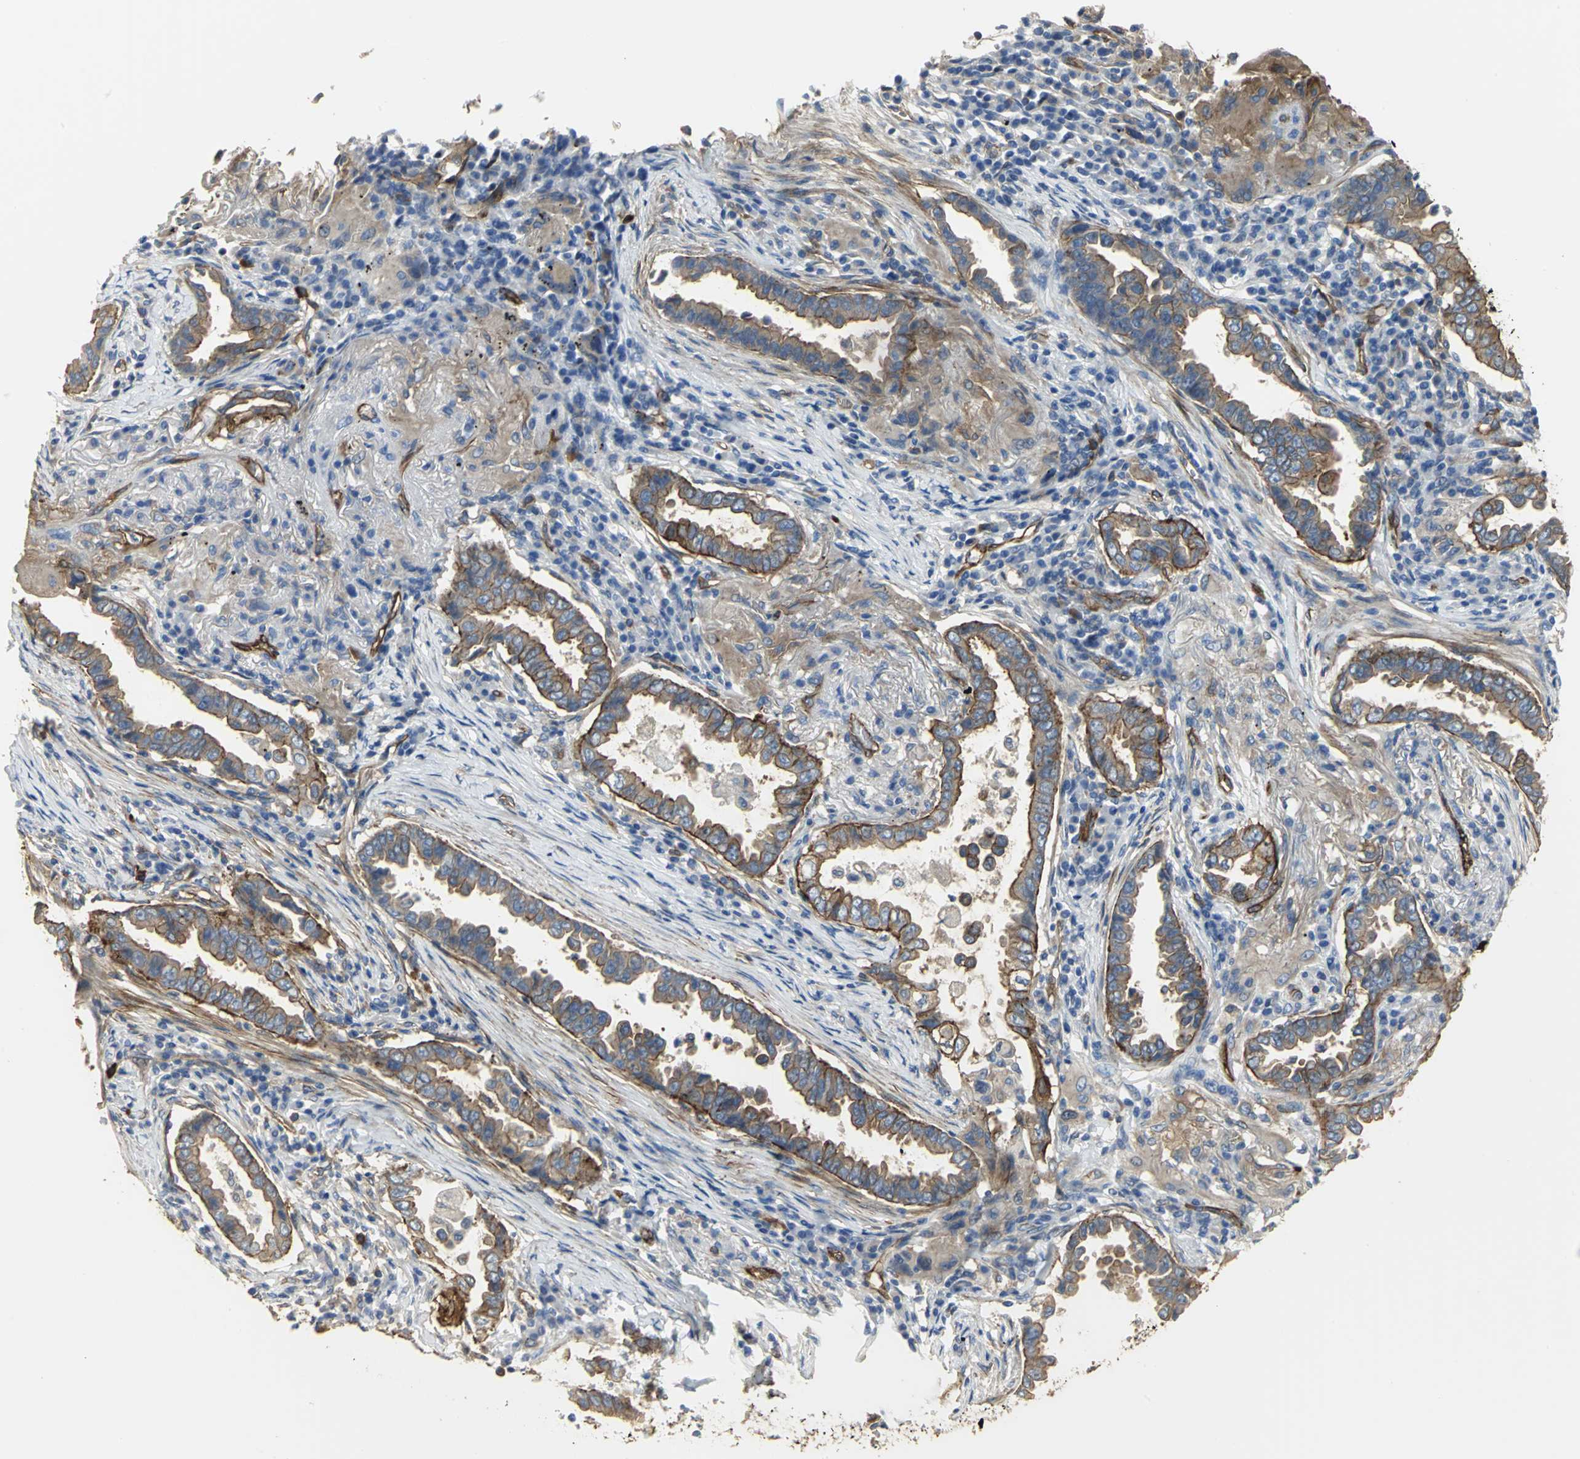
{"staining": {"intensity": "strong", "quantity": ">75%", "location": "cytoplasmic/membranous"}, "tissue": "lung cancer", "cell_type": "Tumor cells", "image_type": "cancer", "snomed": [{"axis": "morphology", "description": "Normal tissue, NOS"}, {"axis": "morphology", "description": "Inflammation, NOS"}, {"axis": "morphology", "description": "Adenocarcinoma, NOS"}, {"axis": "topography", "description": "Lung"}], "caption": "Immunohistochemistry (IHC) photomicrograph of neoplastic tissue: human lung cancer stained using IHC demonstrates high levels of strong protein expression localized specifically in the cytoplasmic/membranous of tumor cells, appearing as a cytoplasmic/membranous brown color.", "gene": "FLNB", "patient": {"sex": "female", "age": 64}}